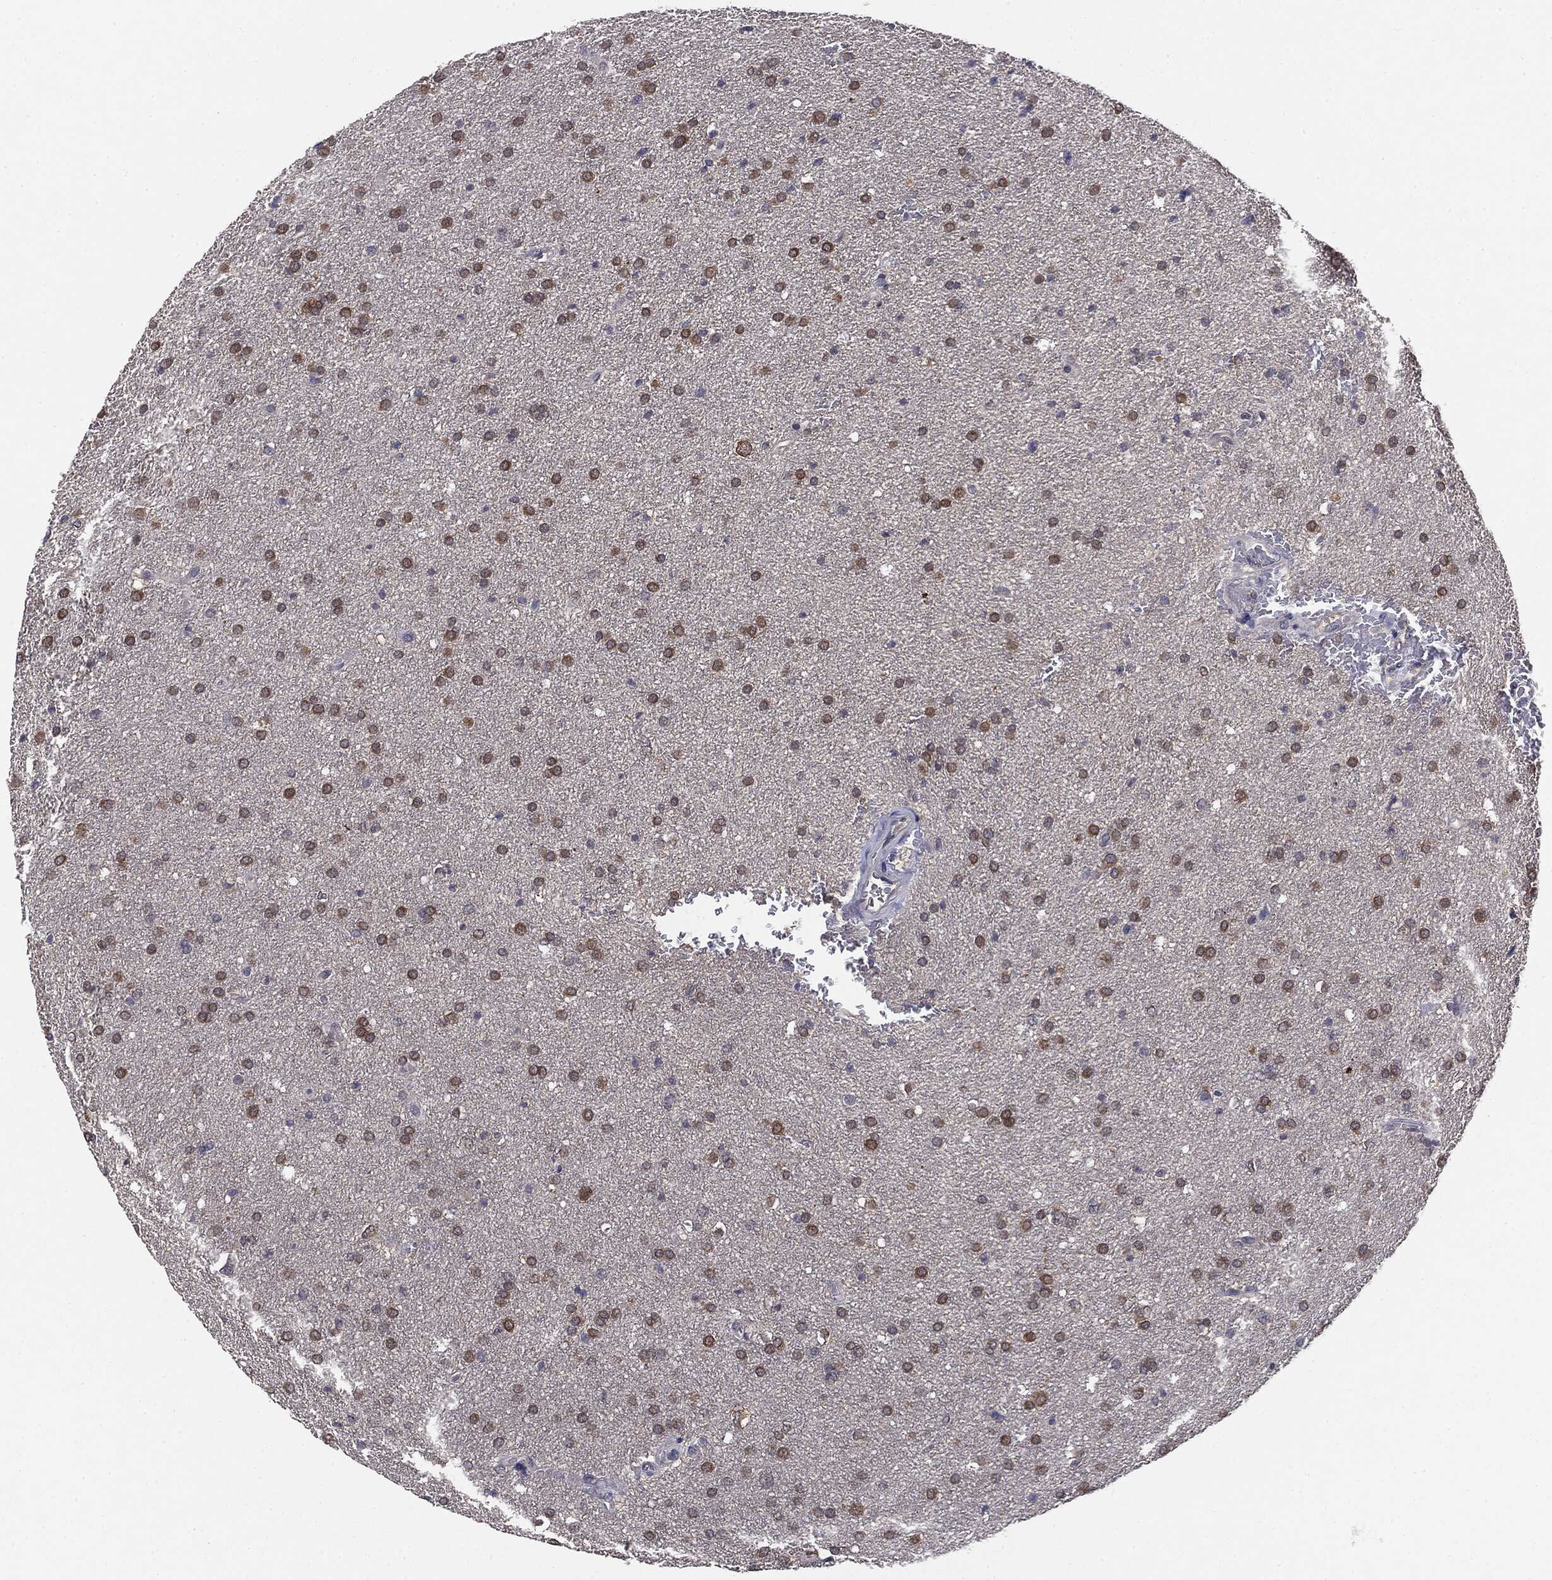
{"staining": {"intensity": "moderate", "quantity": ">75%", "location": "cytoplasmic/membranous"}, "tissue": "glioma", "cell_type": "Tumor cells", "image_type": "cancer", "snomed": [{"axis": "morphology", "description": "Glioma, malignant, Low grade"}, {"axis": "topography", "description": "Brain"}], "caption": "Glioma stained for a protein (brown) reveals moderate cytoplasmic/membranous positive expression in approximately >75% of tumor cells.", "gene": "KRT7", "patient": {"sex": "female", "age": 37}}